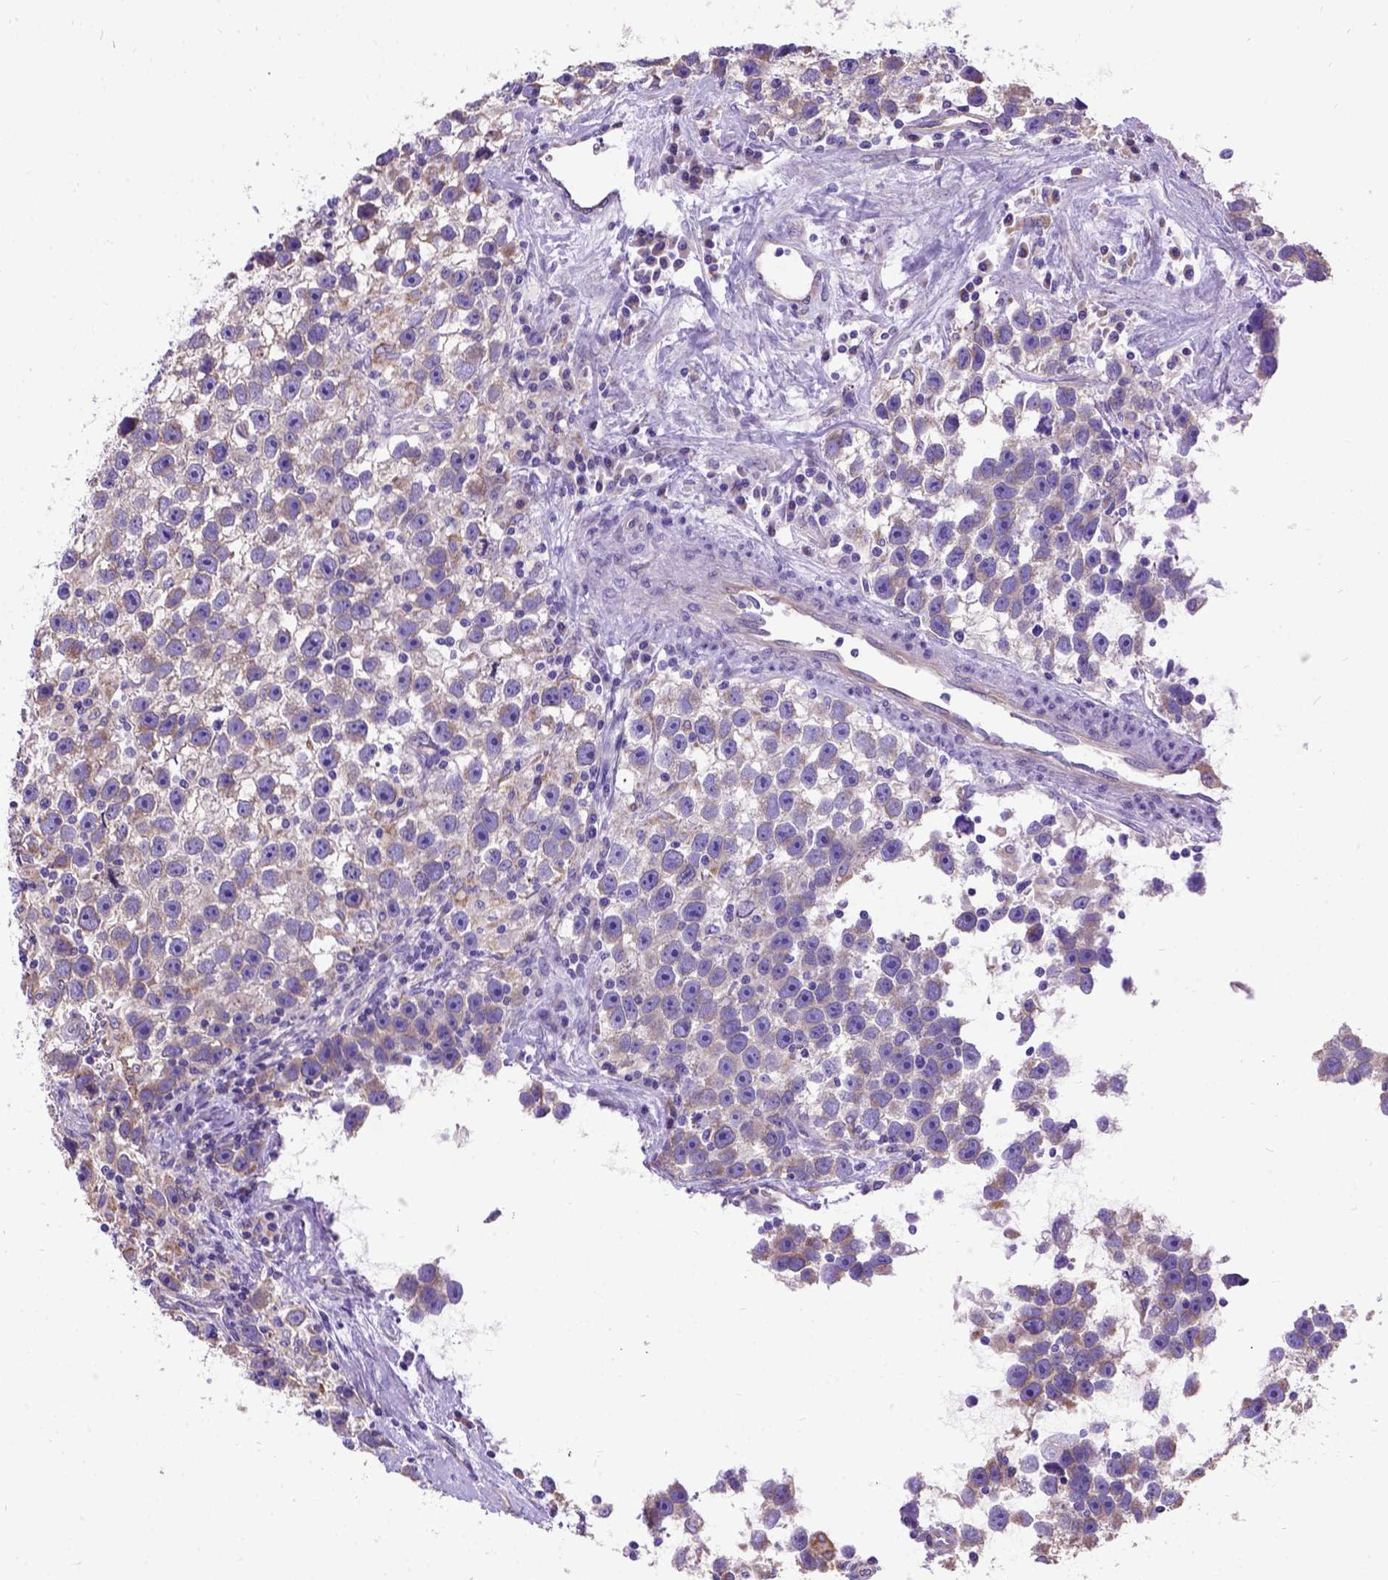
{"staining": {"intensity": "weak", "quantity": ">75%", "location": "cytoplasmic/membranous"}, "tissue": "testis cancer", "cell_type": "Tumor cells", "image_type": "cancer", "snomed": [{"axis": "morphology", "description": "Seminoma, NOS"}, {"axis": "topography", "description": "Testis"}], "caption": "About >75% of tumor cells in human seminoma (testis) display weak cytoplasmic/membranous protein positivity as visualized by brown immunohistochemical staining.", "gene": "CFAP54", "patient": {"sex": "male", "age": 43}}